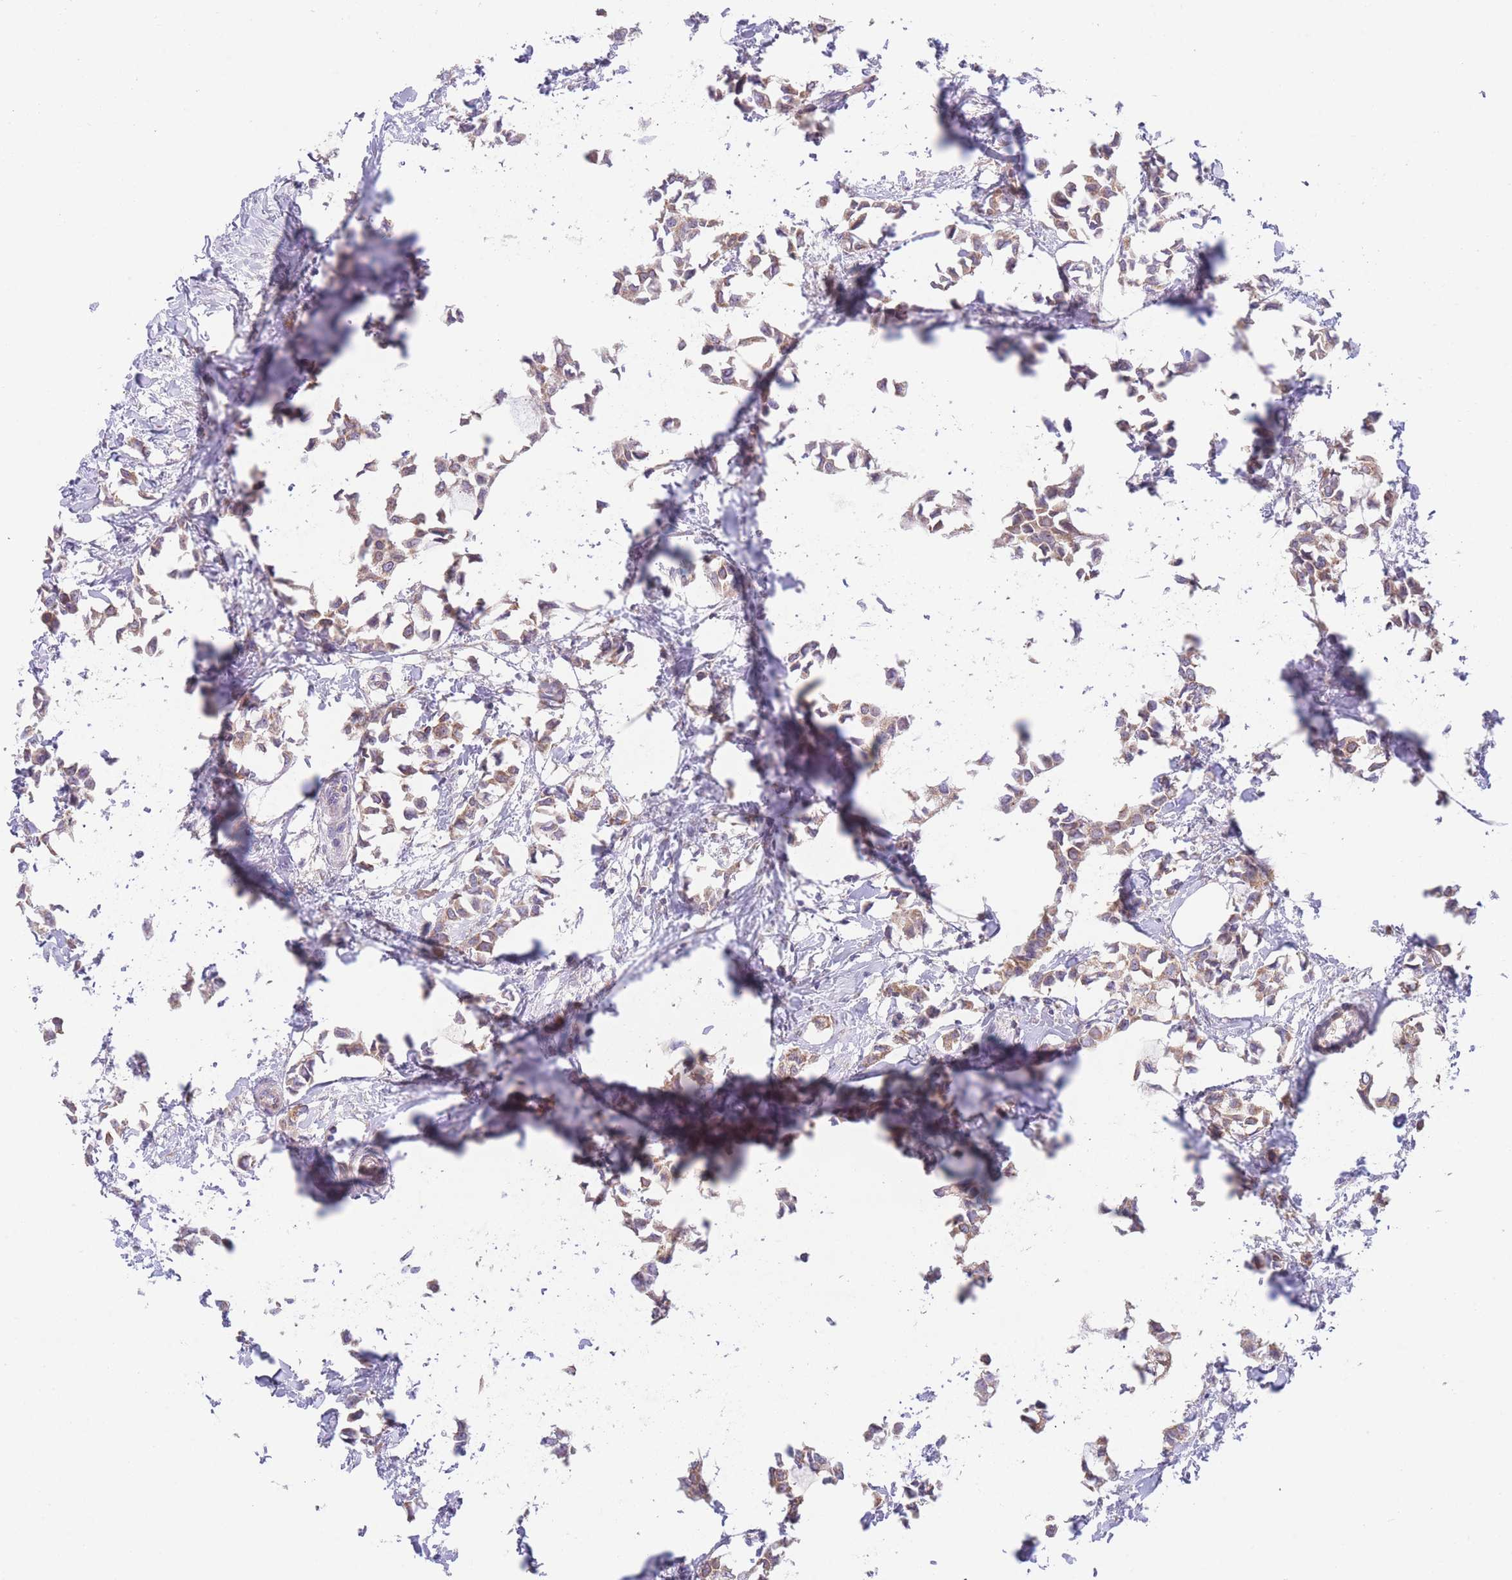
{"staining": {"intensity": "weak", "quantity": ">75%", "location": "cytoplasmic/membranous"}, "tissue": "breast cancer", "cell_type": "Tumor cells", "image_type": "cancer", "snomed": [{"axis": "morphology", "description": "Duct carcinoma"}, {"axis": "topography", "description": "Breast"}], "caption": "Protein expression analysis of breast intraductal carcinoma demonstrates weak cytoplasmic/membranous positivity in about >75% of tumor cells.", "gene": "BOLA2B", "patient": {"sex": "female", "age": 73}}